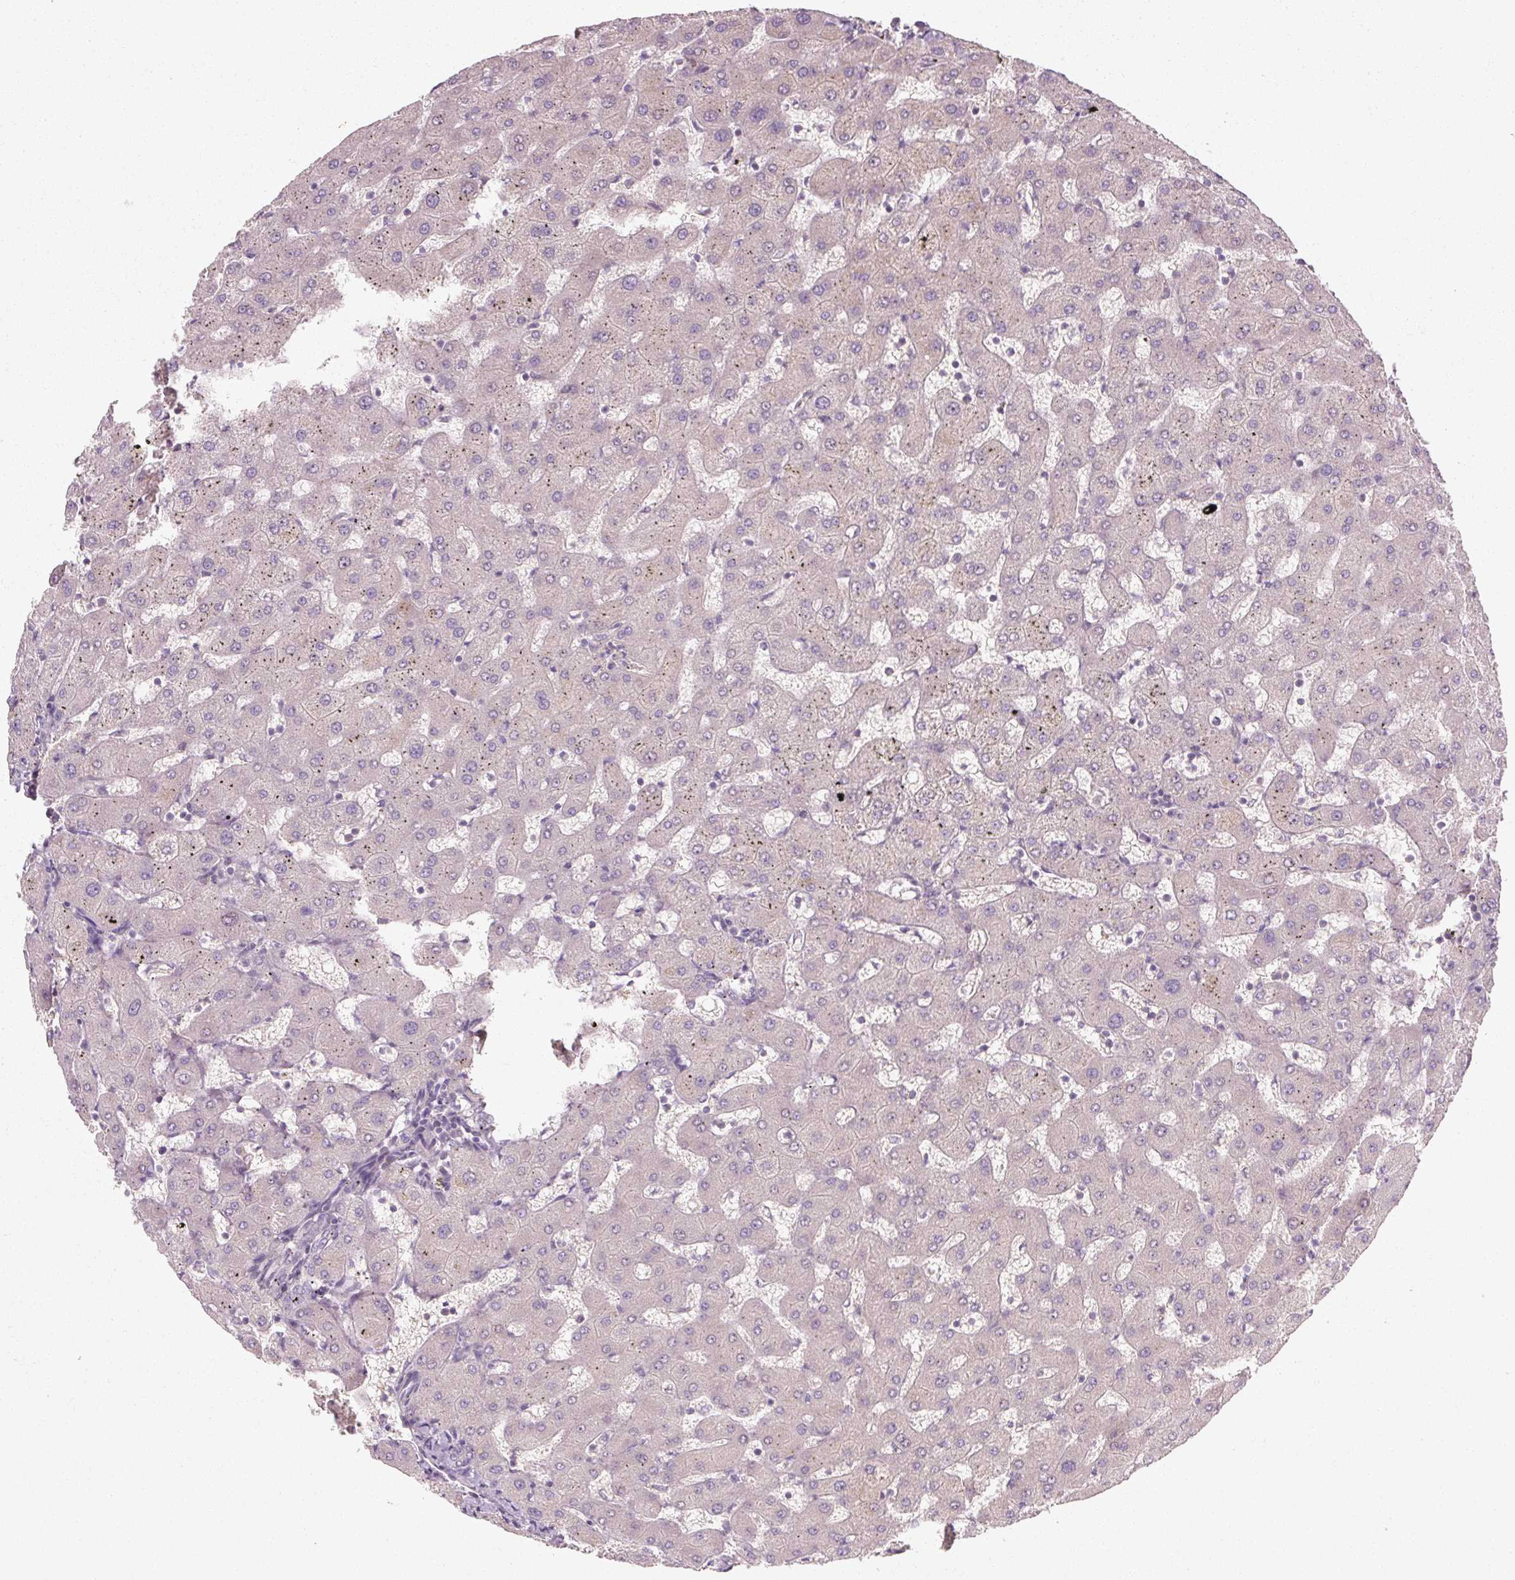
{"staining": {"intensity": "negative", "quantity": "none", "location": "none"}, "tissue": "liver", "cell_type": "Cholangiocytes", "image_type": "normal", "snomed": [{"axis": "morphology", "description": "Normal tissue, NOS"}, {"axis": "topography", "description": "Liver"}], "caption": "Cholangiocytes show no significant staining in normal liver. (IHC, brightfield microscopy, high magnification).", "gene": "RB1CC1", "patient": {"sex": "female", "age": 63}}